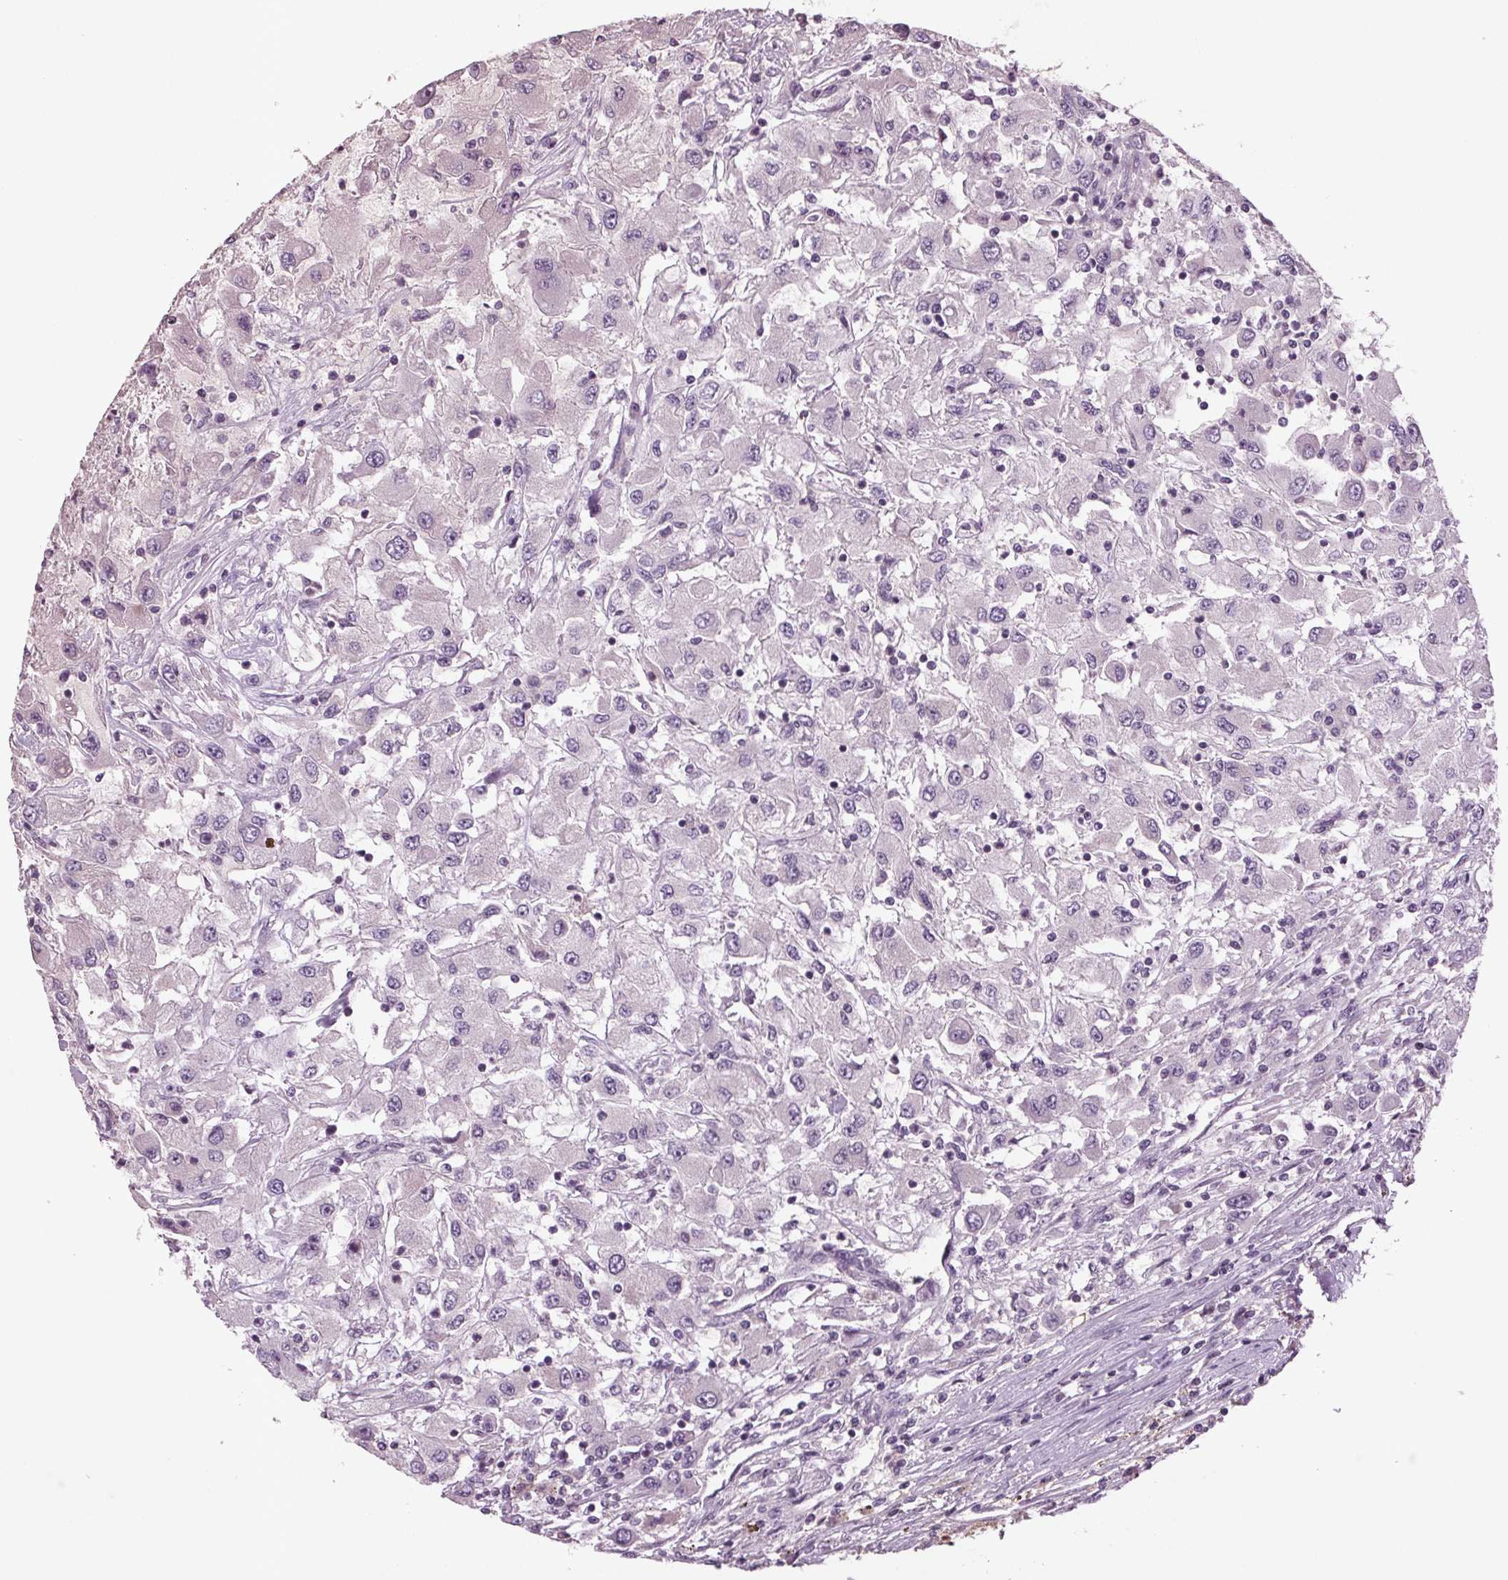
{"staining": {"intensity": "negative", "quantity": "none", "location": "none"}, "tissue": "renal cancer", "cell_type": "Tumor cells", "image_type": "cancer", "snomed": [{"axis": "morphology", "description": "Adenocarcinoma, NOS"}, {"axis": "topography", "description": "Kidney"}], "caption": "There is no significant expression in tumor cells of adenocarcinoma (renal).", "gene": "BHLHE22", "patient": {"sex": "female", "age": 67}}